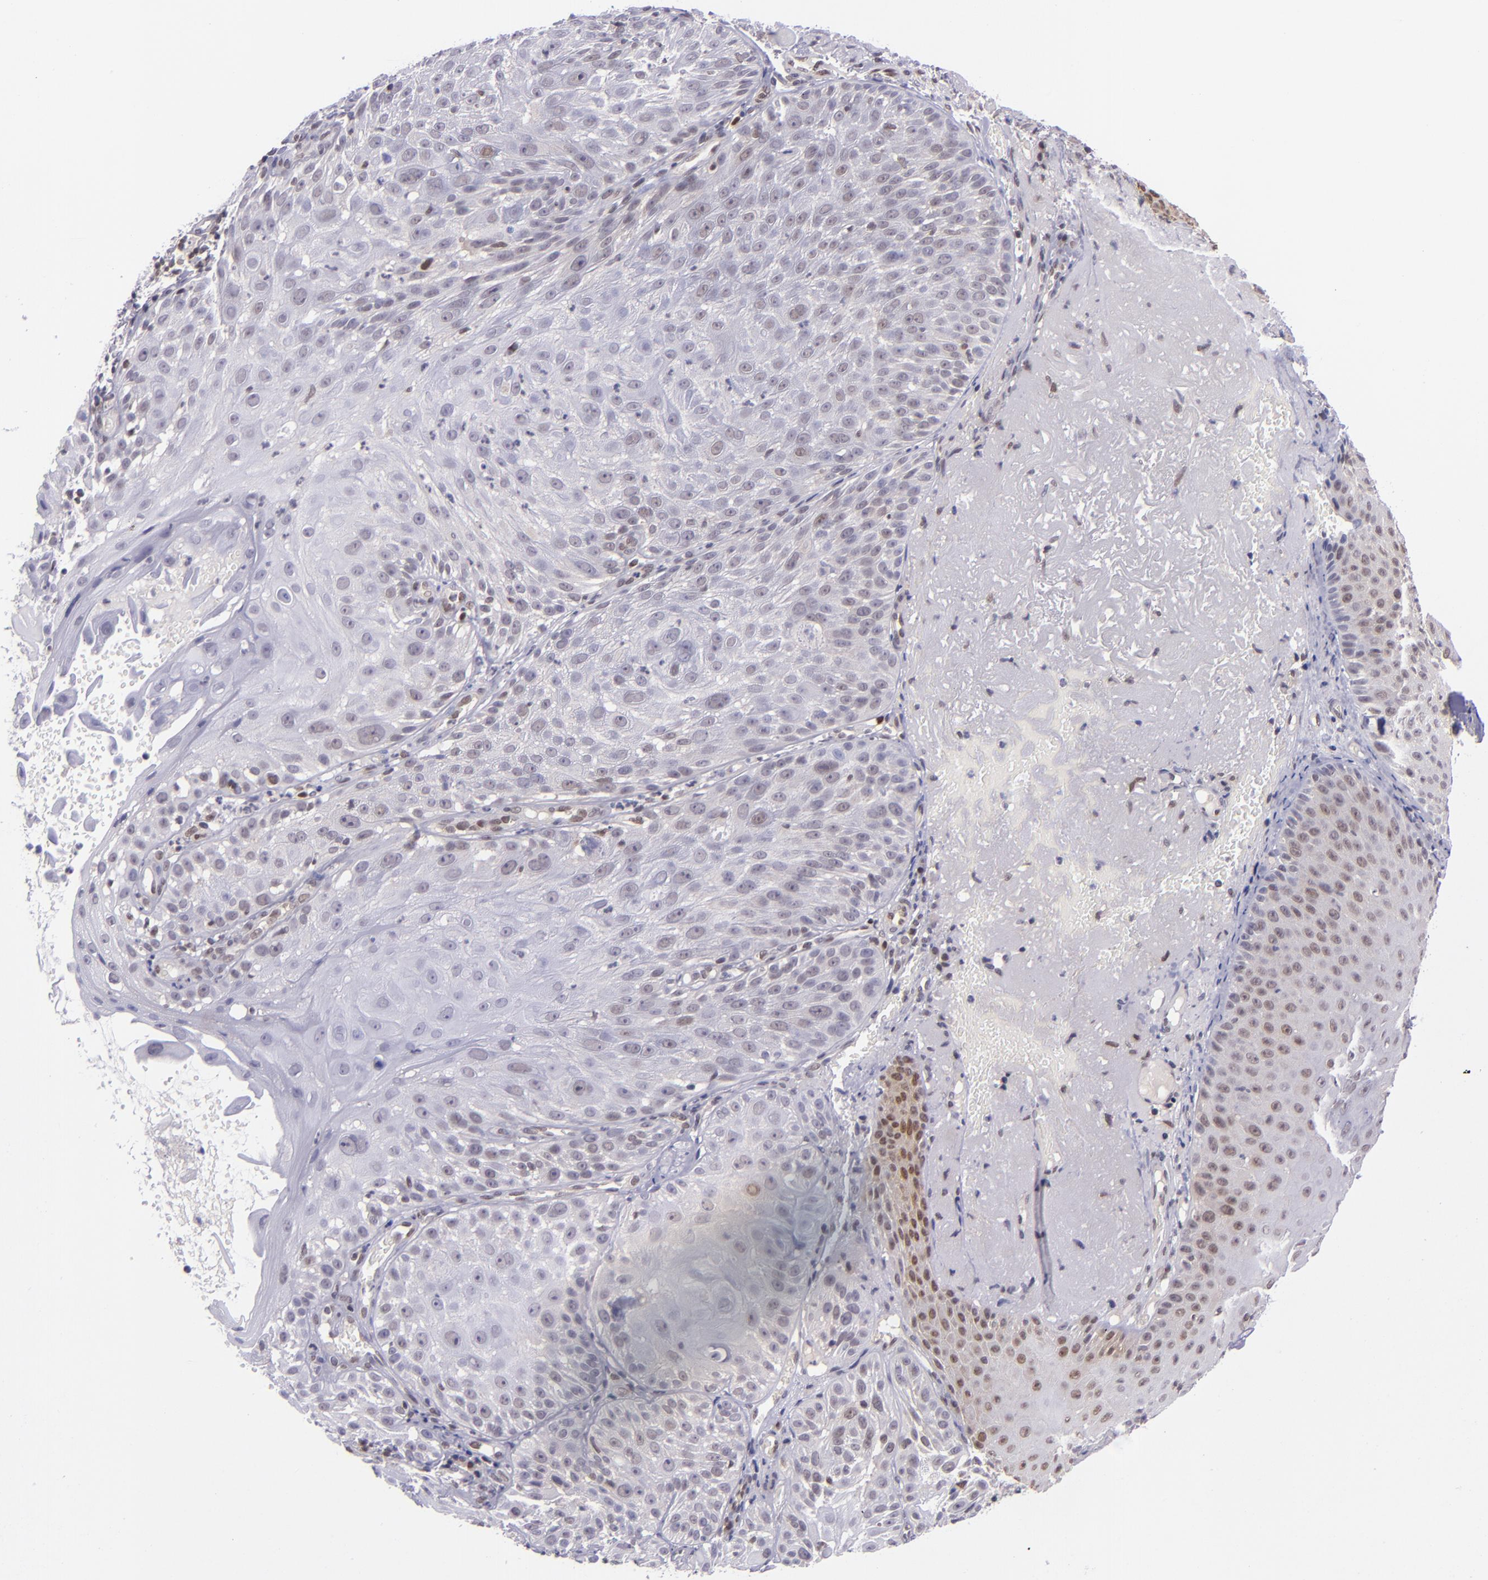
{"staining": {"intensity": "weak", "quantity": "<25%", "location": "nuclear"}, "tissue": "skin cancer", "cell_type": "Tumor cells", "image_type": "cancer", "snomed": [{"axis": "morphology", "description": "Squamous cell carcinoma, NOS"}, {"axis": "topography", "description": "Skin"}], "caption": "A histopathology image of skin cancer stained for a protein displays no brown staining in tumor cells.", "gene": "BAG1", "patient": {"sex": "female", "age": 89}}